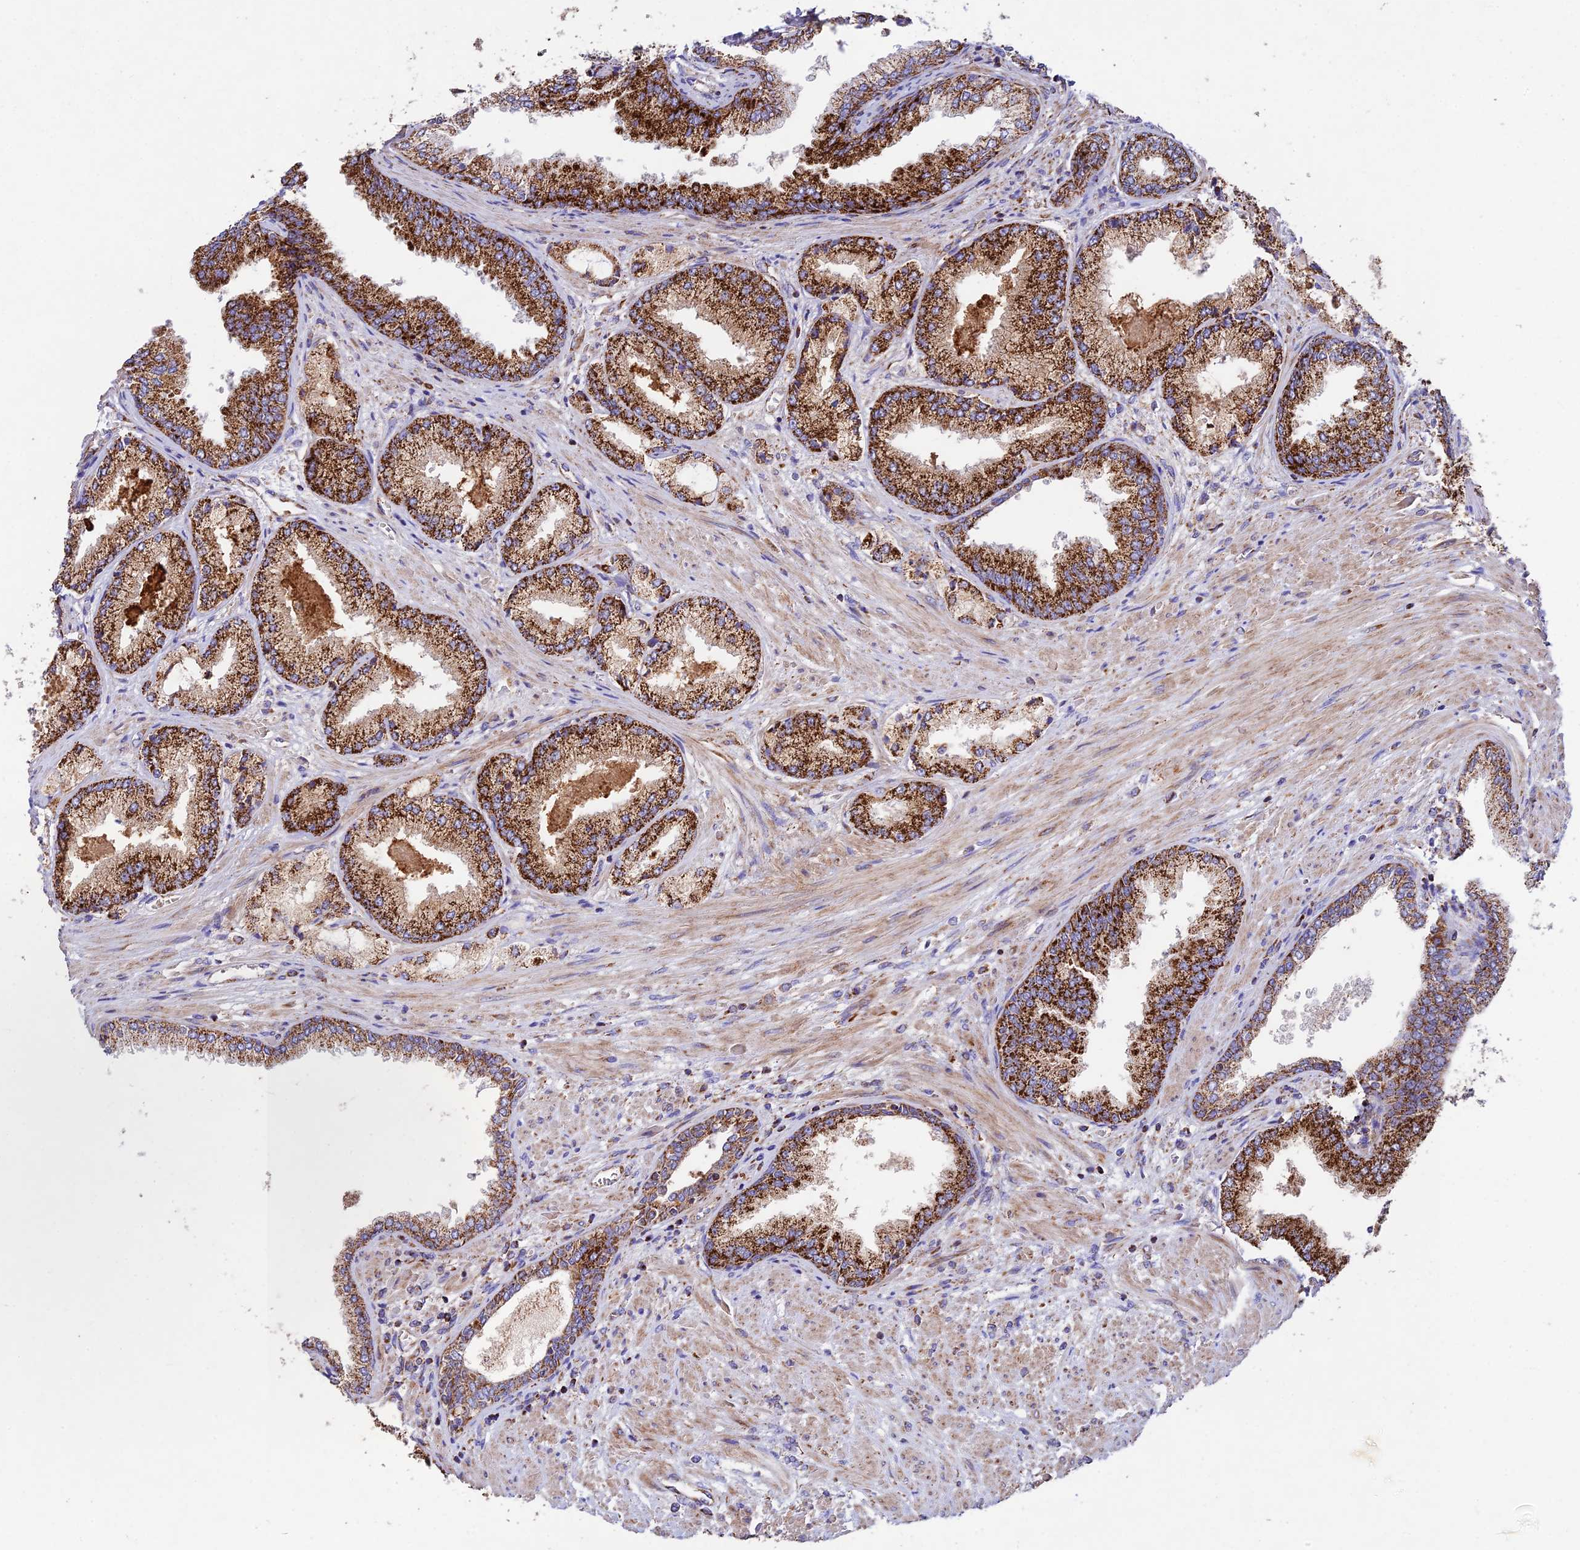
{"staining": {"intensity": "strong", "quantity": ">75%", "location": "cytoplasmic/membranous"}, "tissue": "prostate cancer", "cell_type": "Tumor cells", "image_type": "cancer", "snomed": [{"axis": "morphology", "description": "Adenocarcinoma, High grade"}, {"axis": "topography", "description": "Prostate"}], "caption": "A high-resolution photomicrograph shows immunohistochemistry staining of prostate cancer (high-grade adenocarcinoma), which displays strong cytoplasmic/membranous expression in about >75% of tumor cells.", "gene": "KHDC3L", "patient": {"sex": "male", "age": 71}}